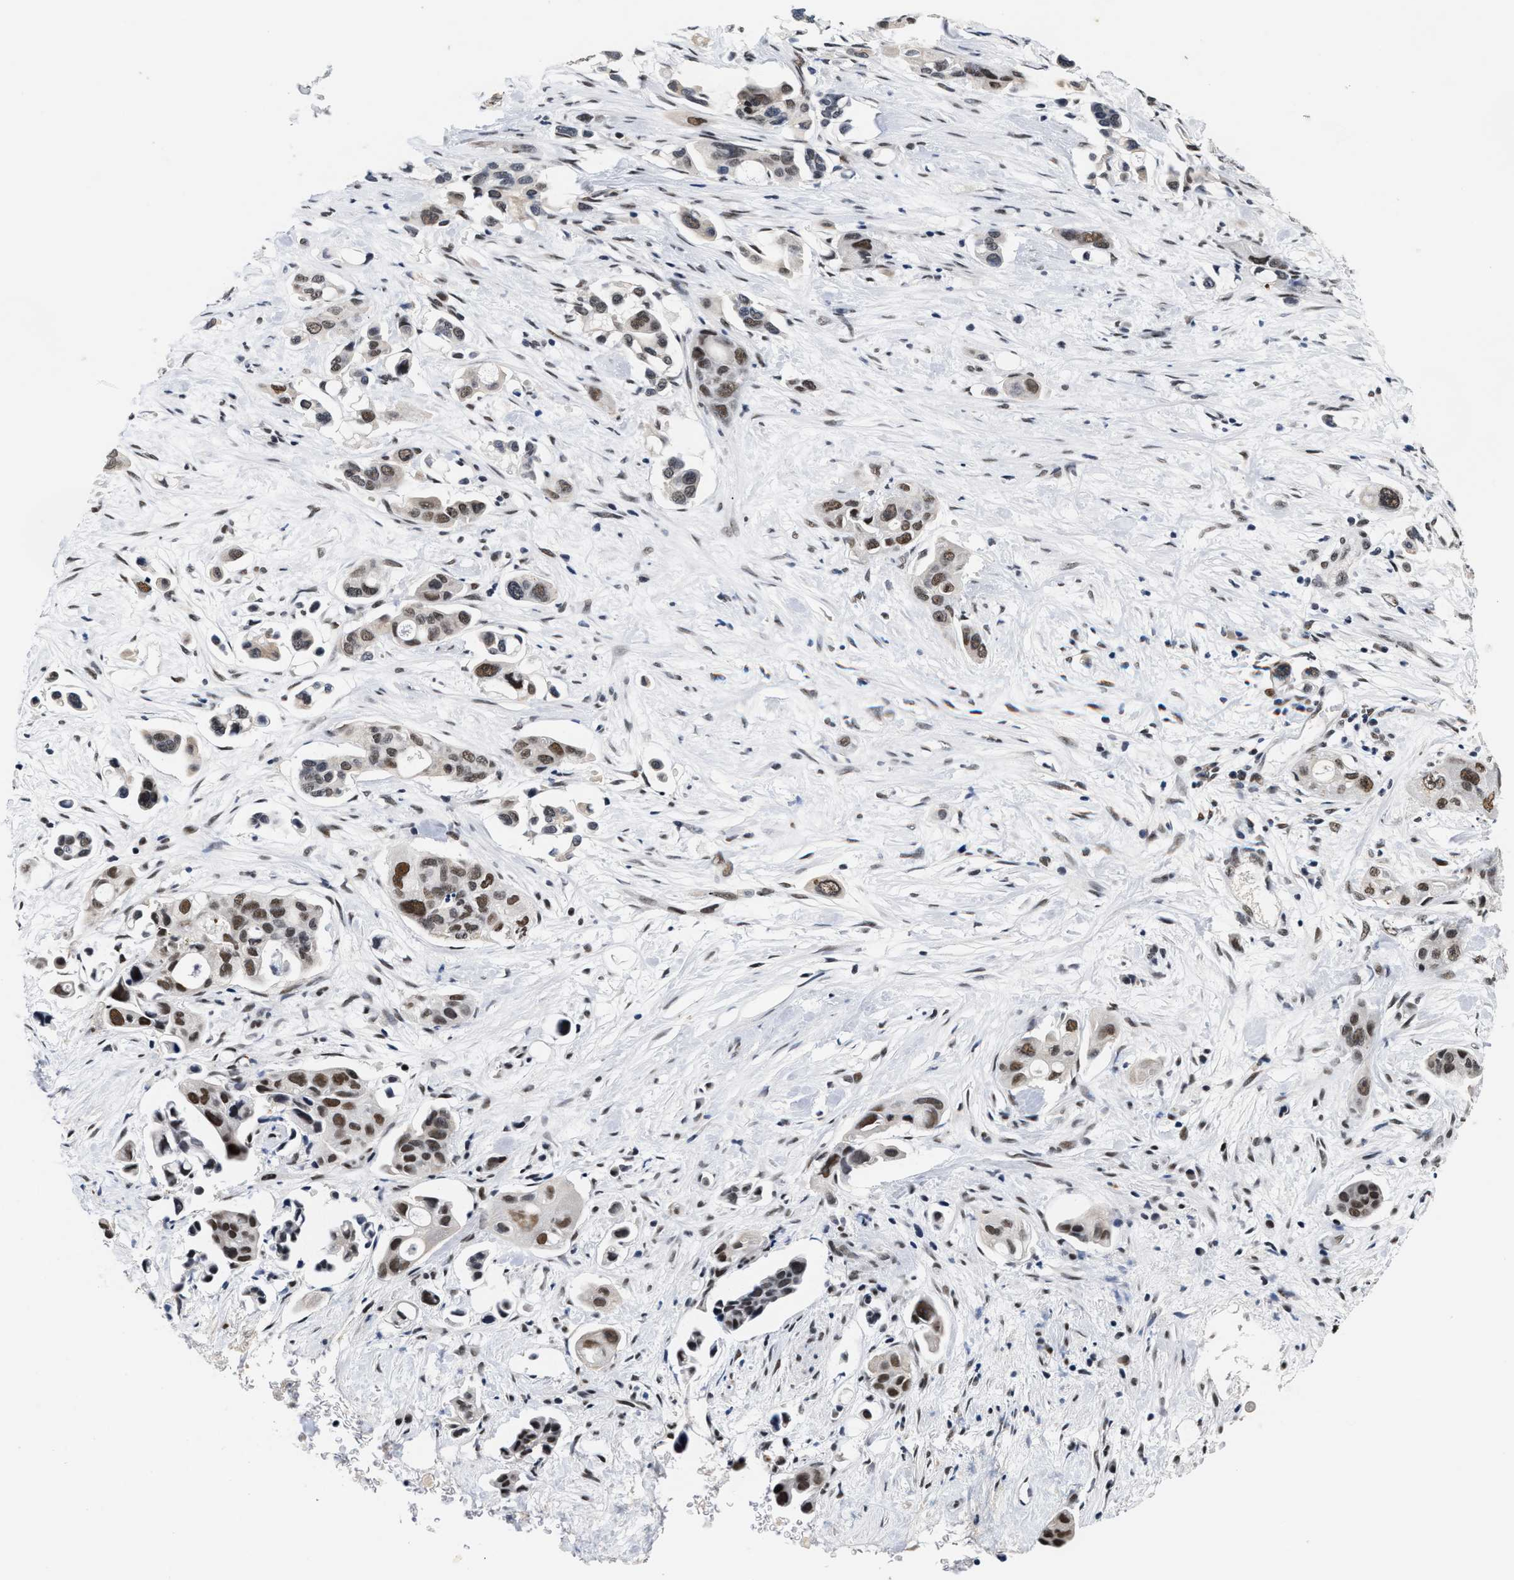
{"staining": {"intensity": "moderate", "quantity": "25%-75%", "location": "nuclear"}, "tissue": "pancreatic cancer", "cell_type": "Tumor cells", "image_type": "cancer", "snomed": [{"axis": "morphology", "description": "Adenocarcinoma, NOS"}, {"axis": "topography", "description": "Pancreas"}], "caption": "Moderate nuclear protein positivity is appreciated in approximately 25%-75% of tumor cells in pancreatic adenocarcinoma.", "gene": "INIP", "patient": {"sex": "male", "age": 53}}